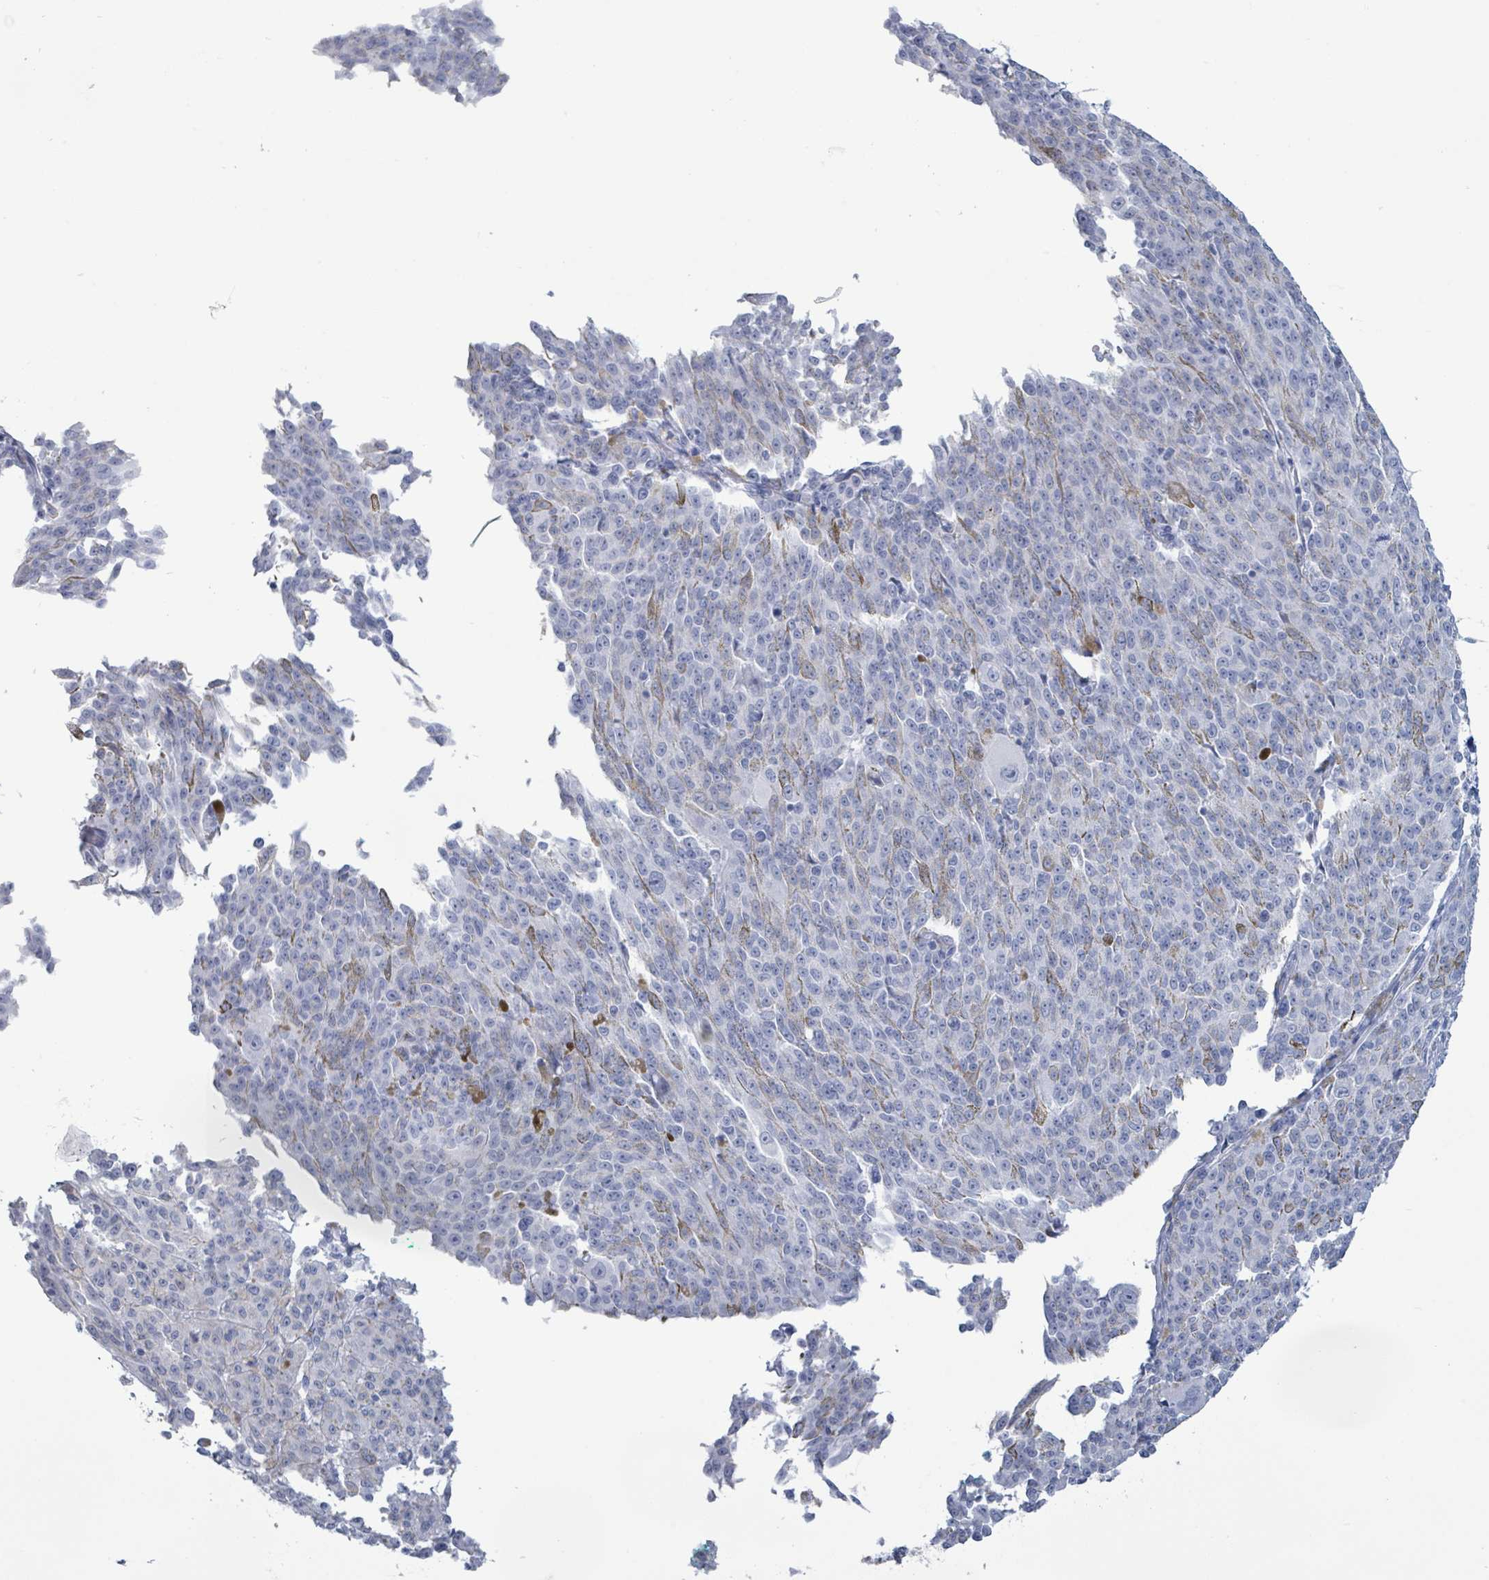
{"staining": {"intensity": "negative", "quantity": "none", "location": "none"}, "tissue": "melanoma", "cell_type": "Tumor cells", "image_type": "cancer", "snomed": [{"axis": "morphology", "description": "Malignant melanoma, NOS"}, {"axis": "topography", "description": "Skin"}], "caption": "A histopathology image of melanoma stained for a protein exhibits no brown staining in tumor cells.", "gene": "KRT8", "patient": {"sex": "female", "age": 52}}